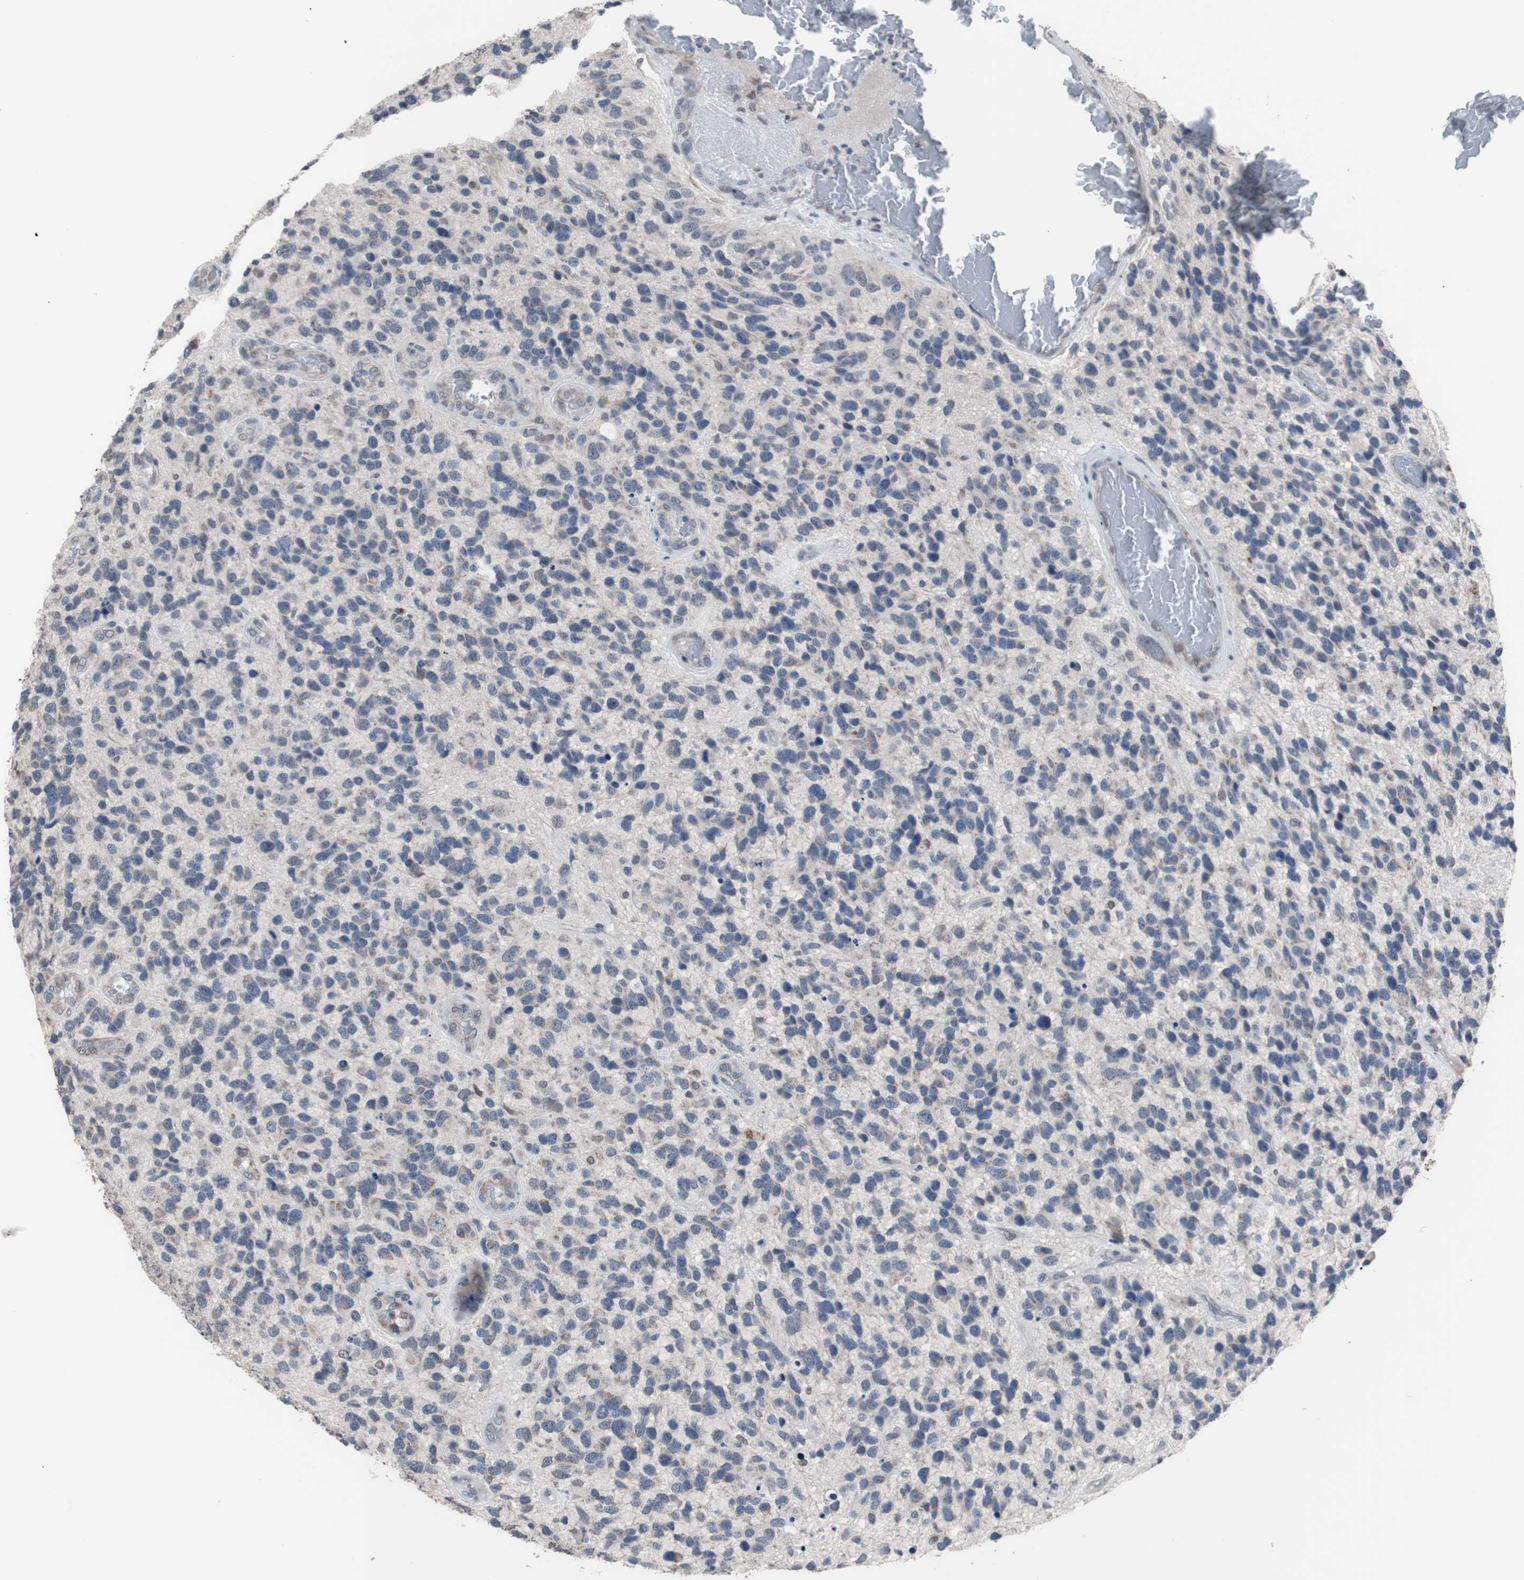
{"staining": {"intensity": "negative", "quantity": "none", "location": "none"}, "tissue": "glioma", "cell_type": "Tumor cells", "image_type": "cancer", "snomed": [{"axis": "morphology", "description": "Glioma, malignant, High grade"}, {"axis": "topography", "description": "Brain"}], "caption": "Glioma stained for a protein using immunohistochemistry demonstrates no expression tumor cells.", "gene": "RBM47", "patient": {"sex": "female", "age": 58}}